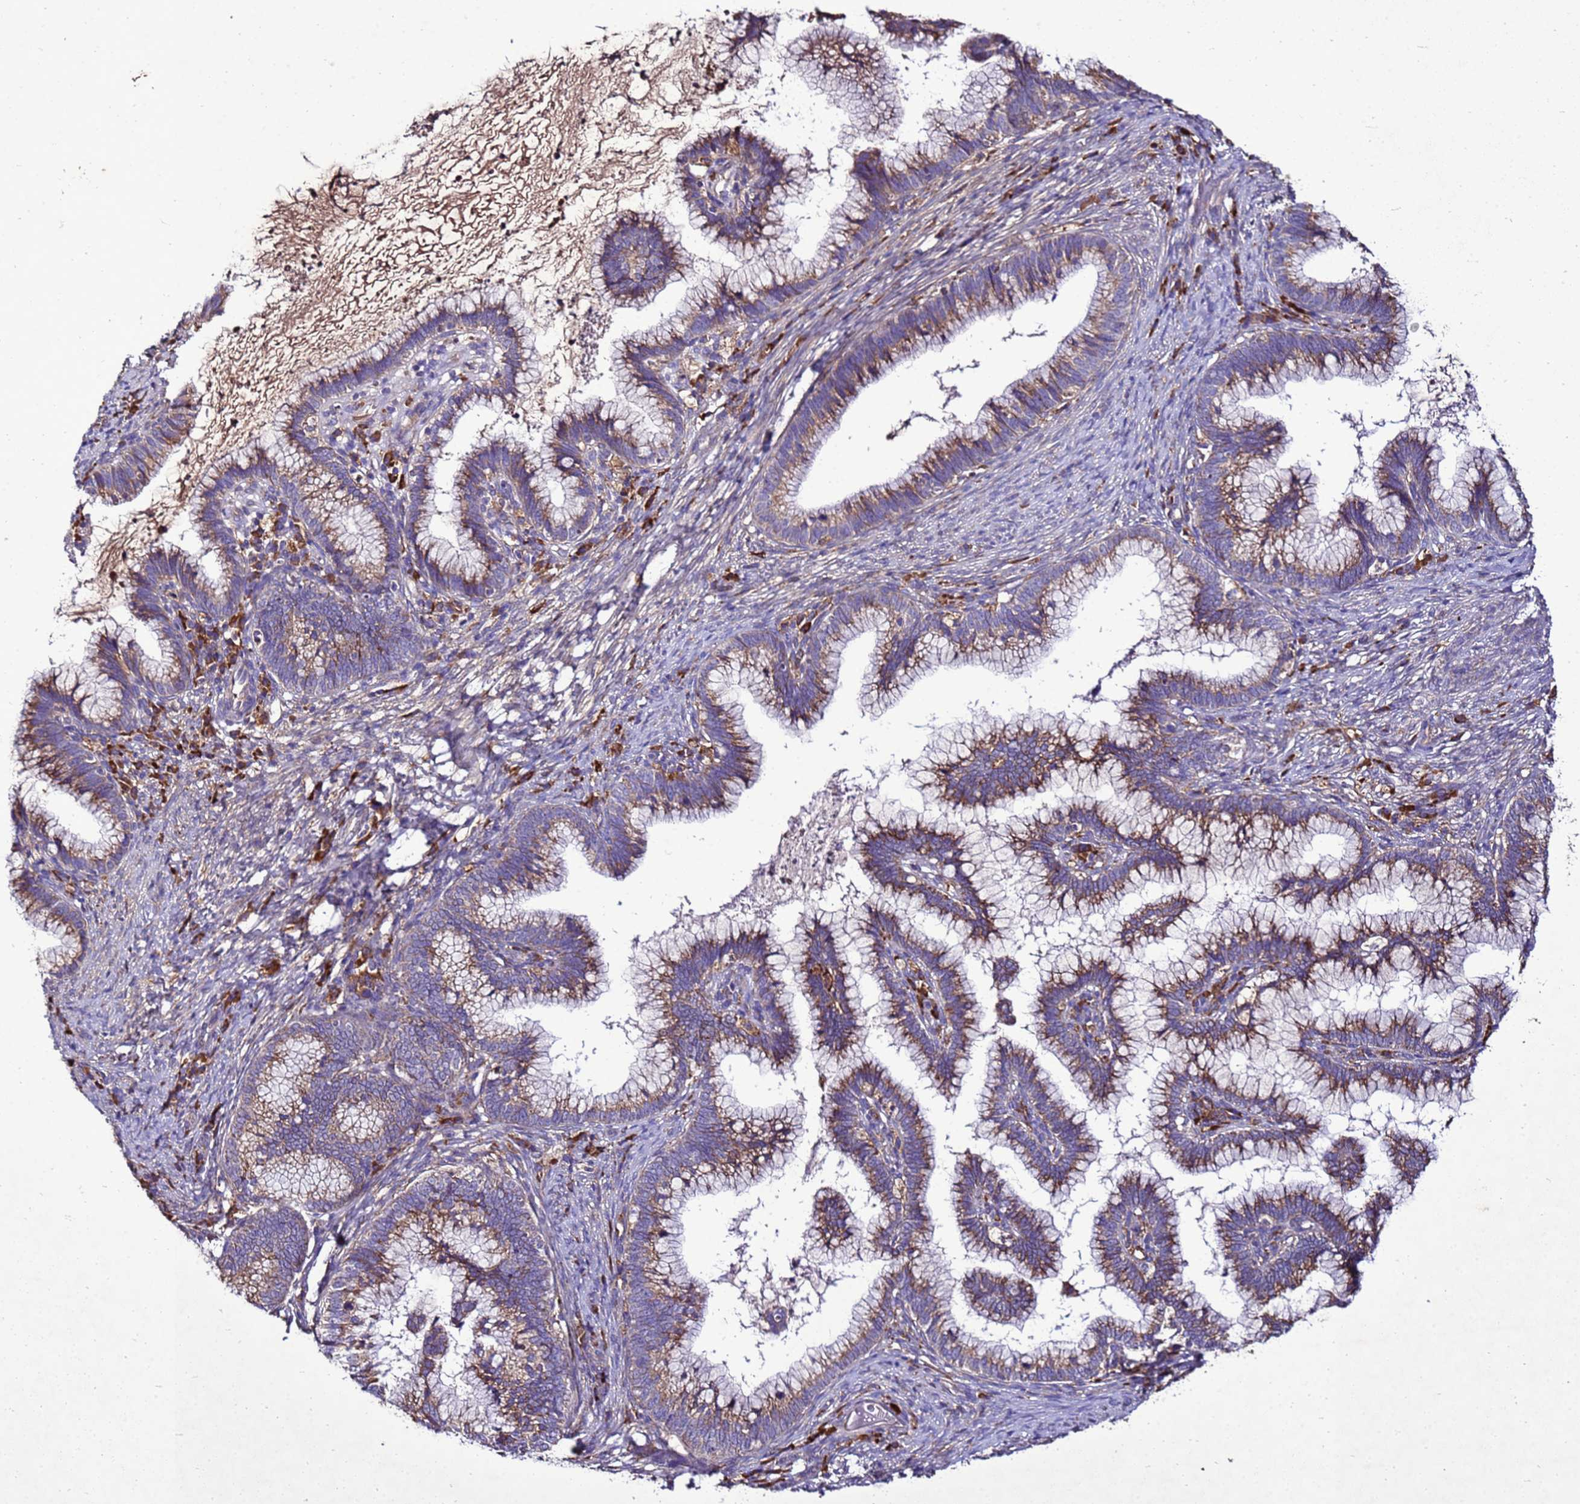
{"staining": {"intensity": "moderate", "quantity": ">75%", "location": "cytoplasmic/membranous"}, "tissue": "cervical cancer", "cell_type": "Tumor cells", "image_type": "cancer", "snomed": [{"axis": "morphology", "description": "Adenocarcinoma, NOS"}, {"axis": "topography", "description": "Cervix"}], "caption": "DAB (3,3'-diaminobenzidine) immunohistochemical staining of cervical cancer exhibits moderate cytoplasmic/membranous protein staining in approximately >75% of tumor cells.", "gene": "ANTKMT", "patient": {"sex": "female", "age": 36}}